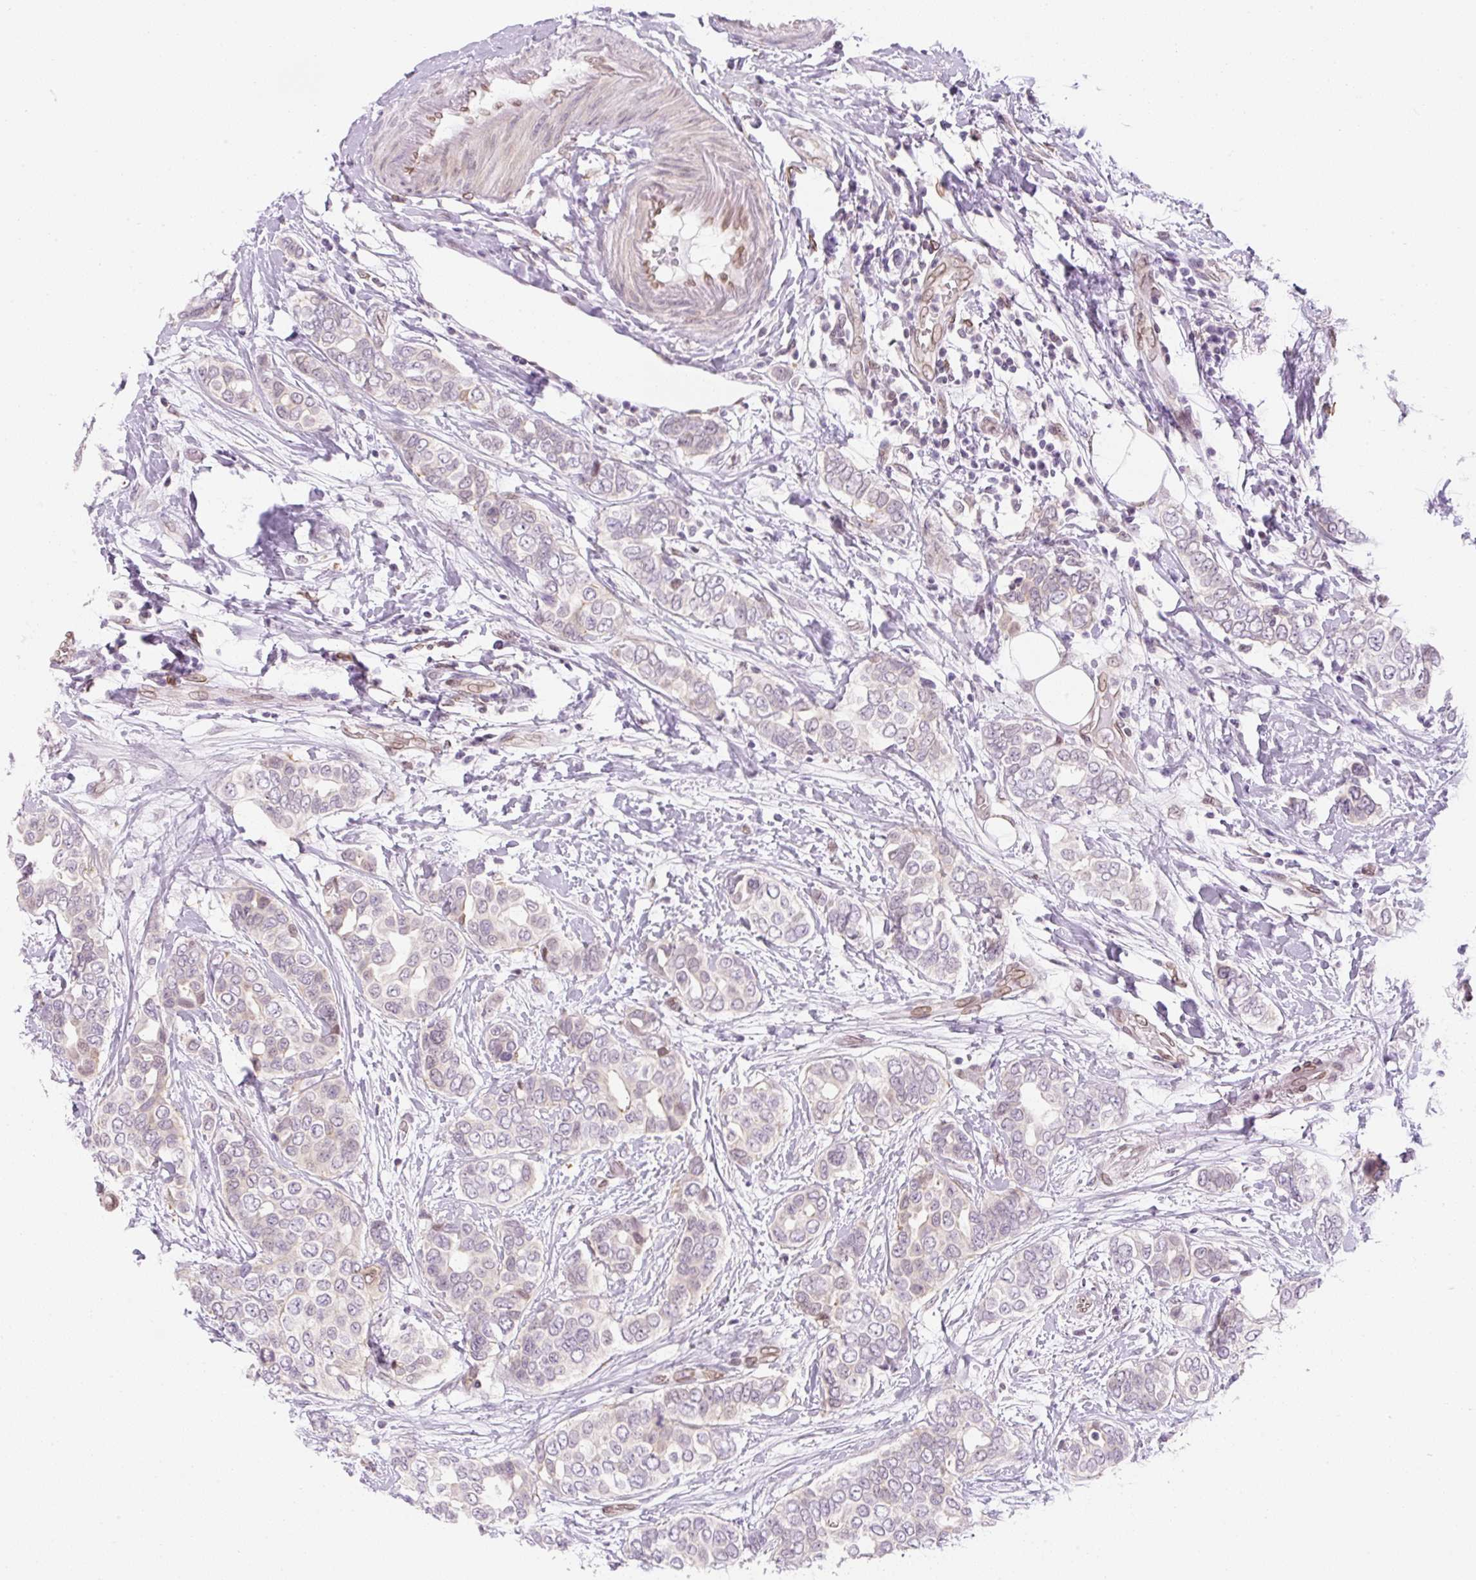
{"staining": {"intensity": "negative", "quantity": "none", "location": "none"}, "tissue": "breast cancer", "cell_type": "Tumor cells", "image_type": "cancer", "snomed": [{"axis": "morphology", "description": "Lobular carcinoma"}, {"axis": "topography", "description": "Breast"}], "caption": "Breast lobular carcinoma was stained to show a protein in brown. There is no significant staining in tumor cells.", "gene": "SYNE3", "patient": {"sex": "female", "age": 51}}